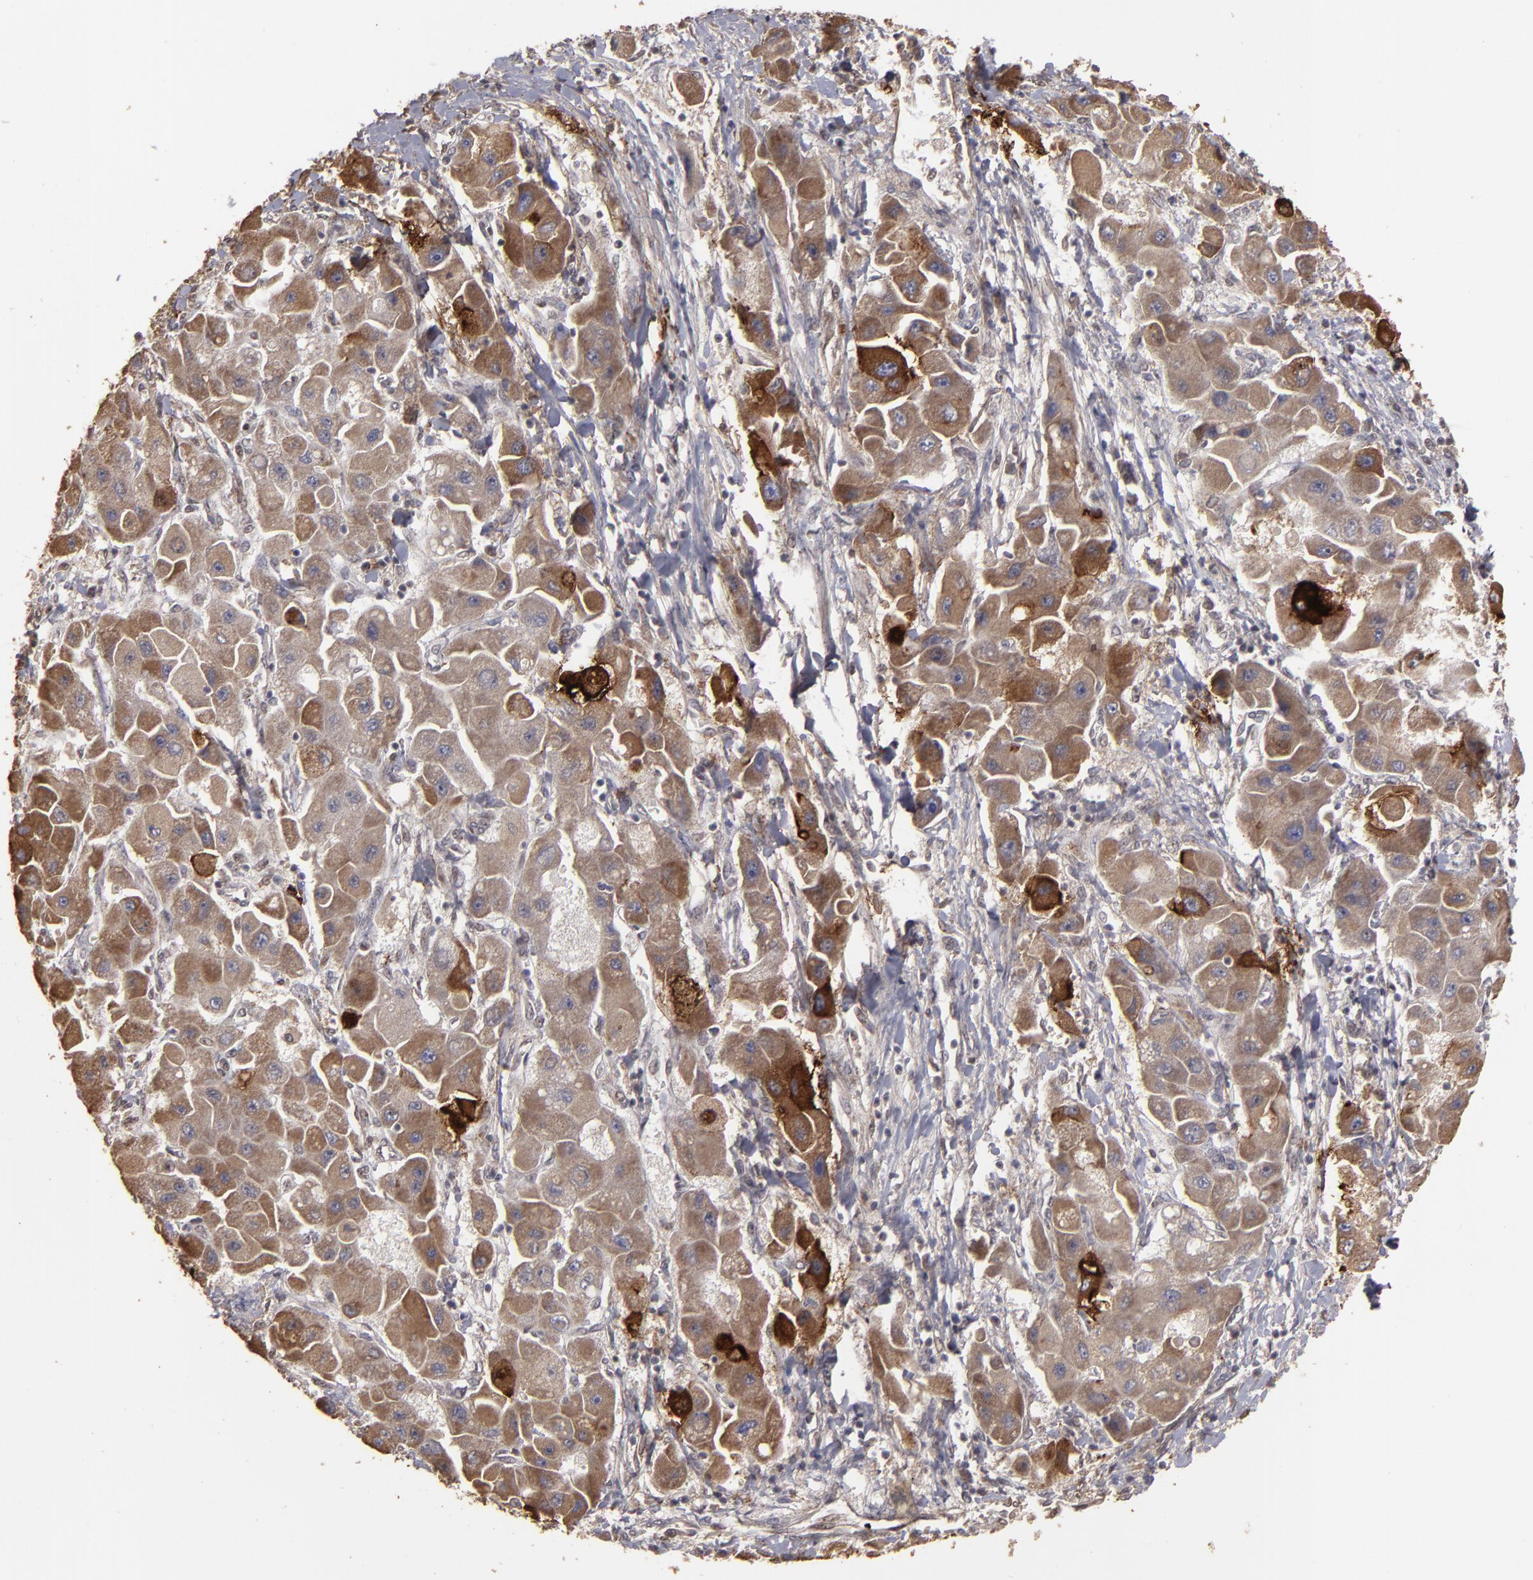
{"staining": {"intensity": "moderate", "quantity": ">75%", "location": "cytoplasmic/membranous"}, "tissue": "liver cancer", "cell_type": "Tumor cells", "image_type": "cancer", "snomed": [{"axis": "morphology", "description": "Carcinoma, Hepatocellular, NOS"}, {"axis": "topography", "description": "Liver"}], "caption": "Human liver cancer stained with a protein marker displays moderate staining in tumor cells.", "gene": "CD55", "patient": {"sex": "male", "age": 24}}